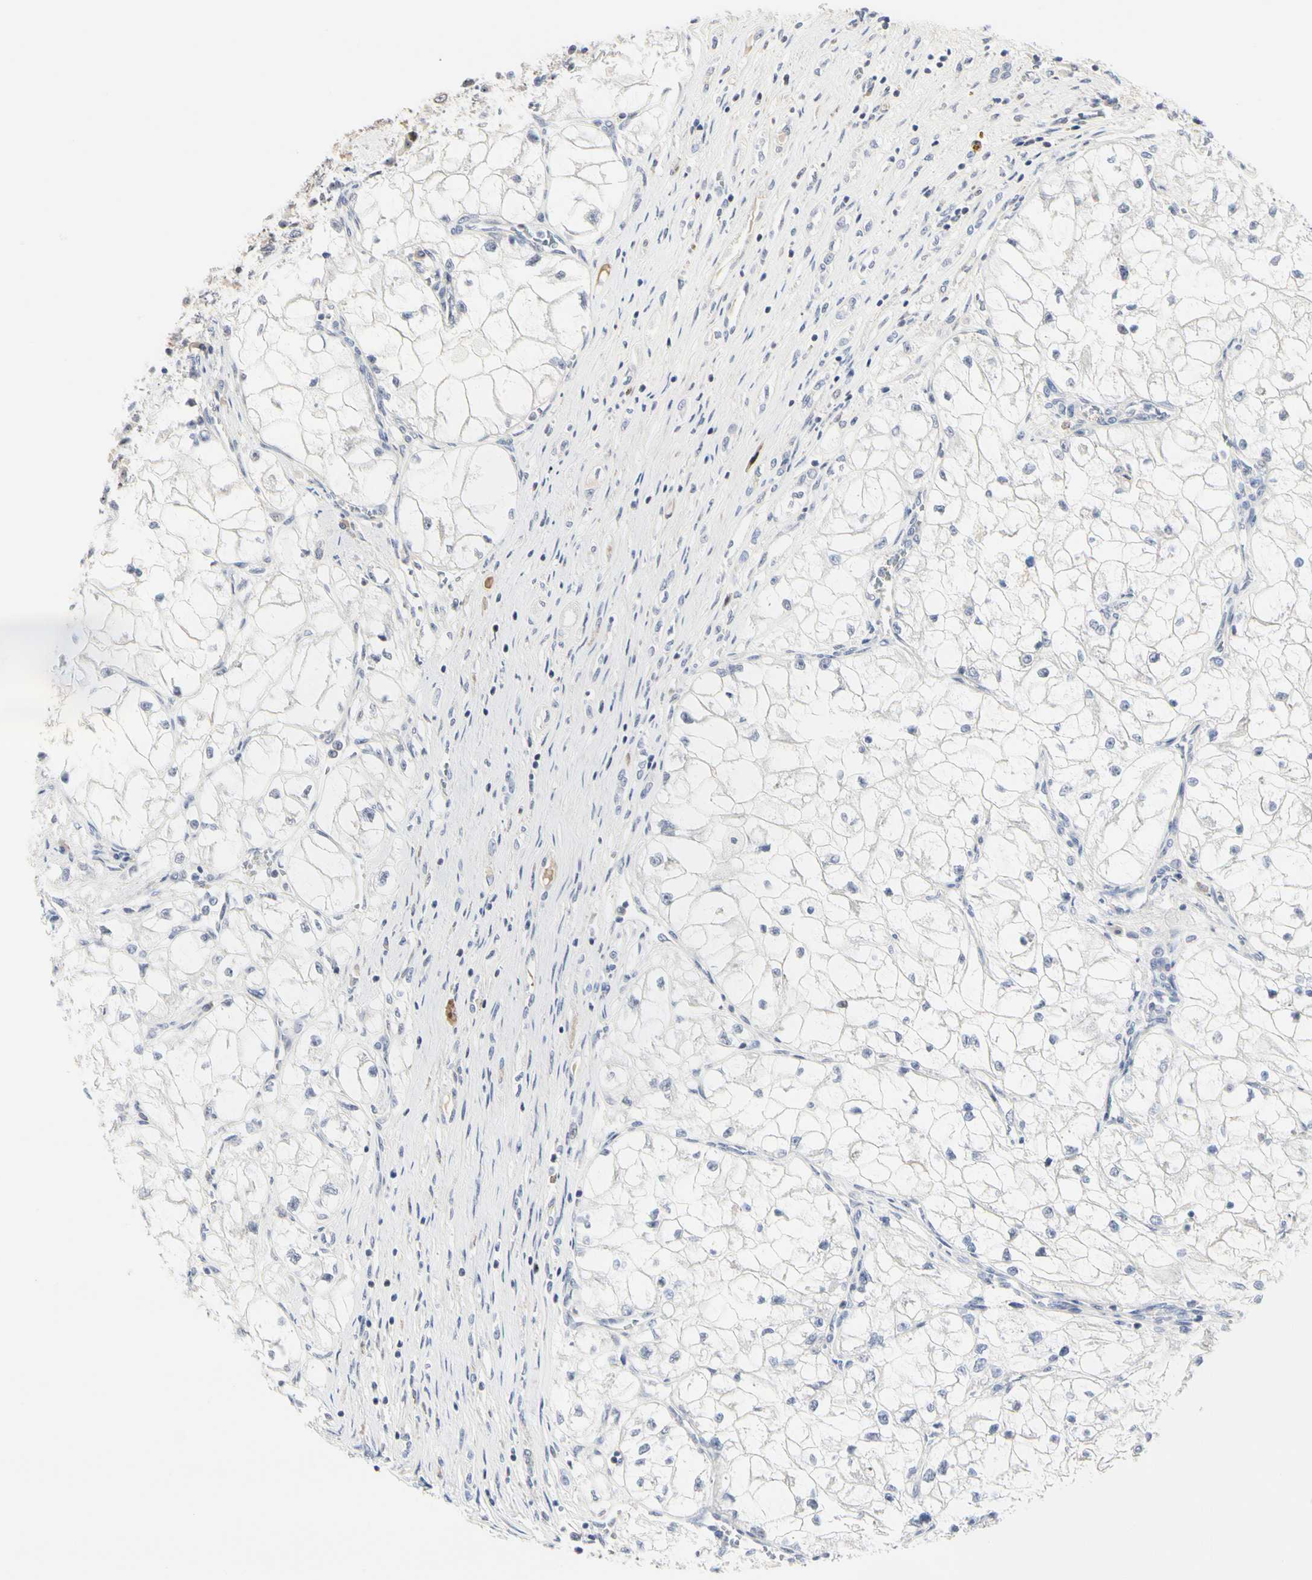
{"staining": {"intensity": "negative", "quantity": "none", "location": "none"}, "tissue": "renal cancer", "cell_type": "Tumor cells", "image_type": "cancer", "snomed": [{"axis": "morphology", "description": "Adenocarcinoma, NOS"}, {"axis": "topography", "description": "Kidney"}], "caption": "Immunohistochemistry of human renal cancer (adenocarcinoma) shows no positivity in tumor cells.", "gene": "SHANK2", "patient": {"sex": "female", "age": 70}}